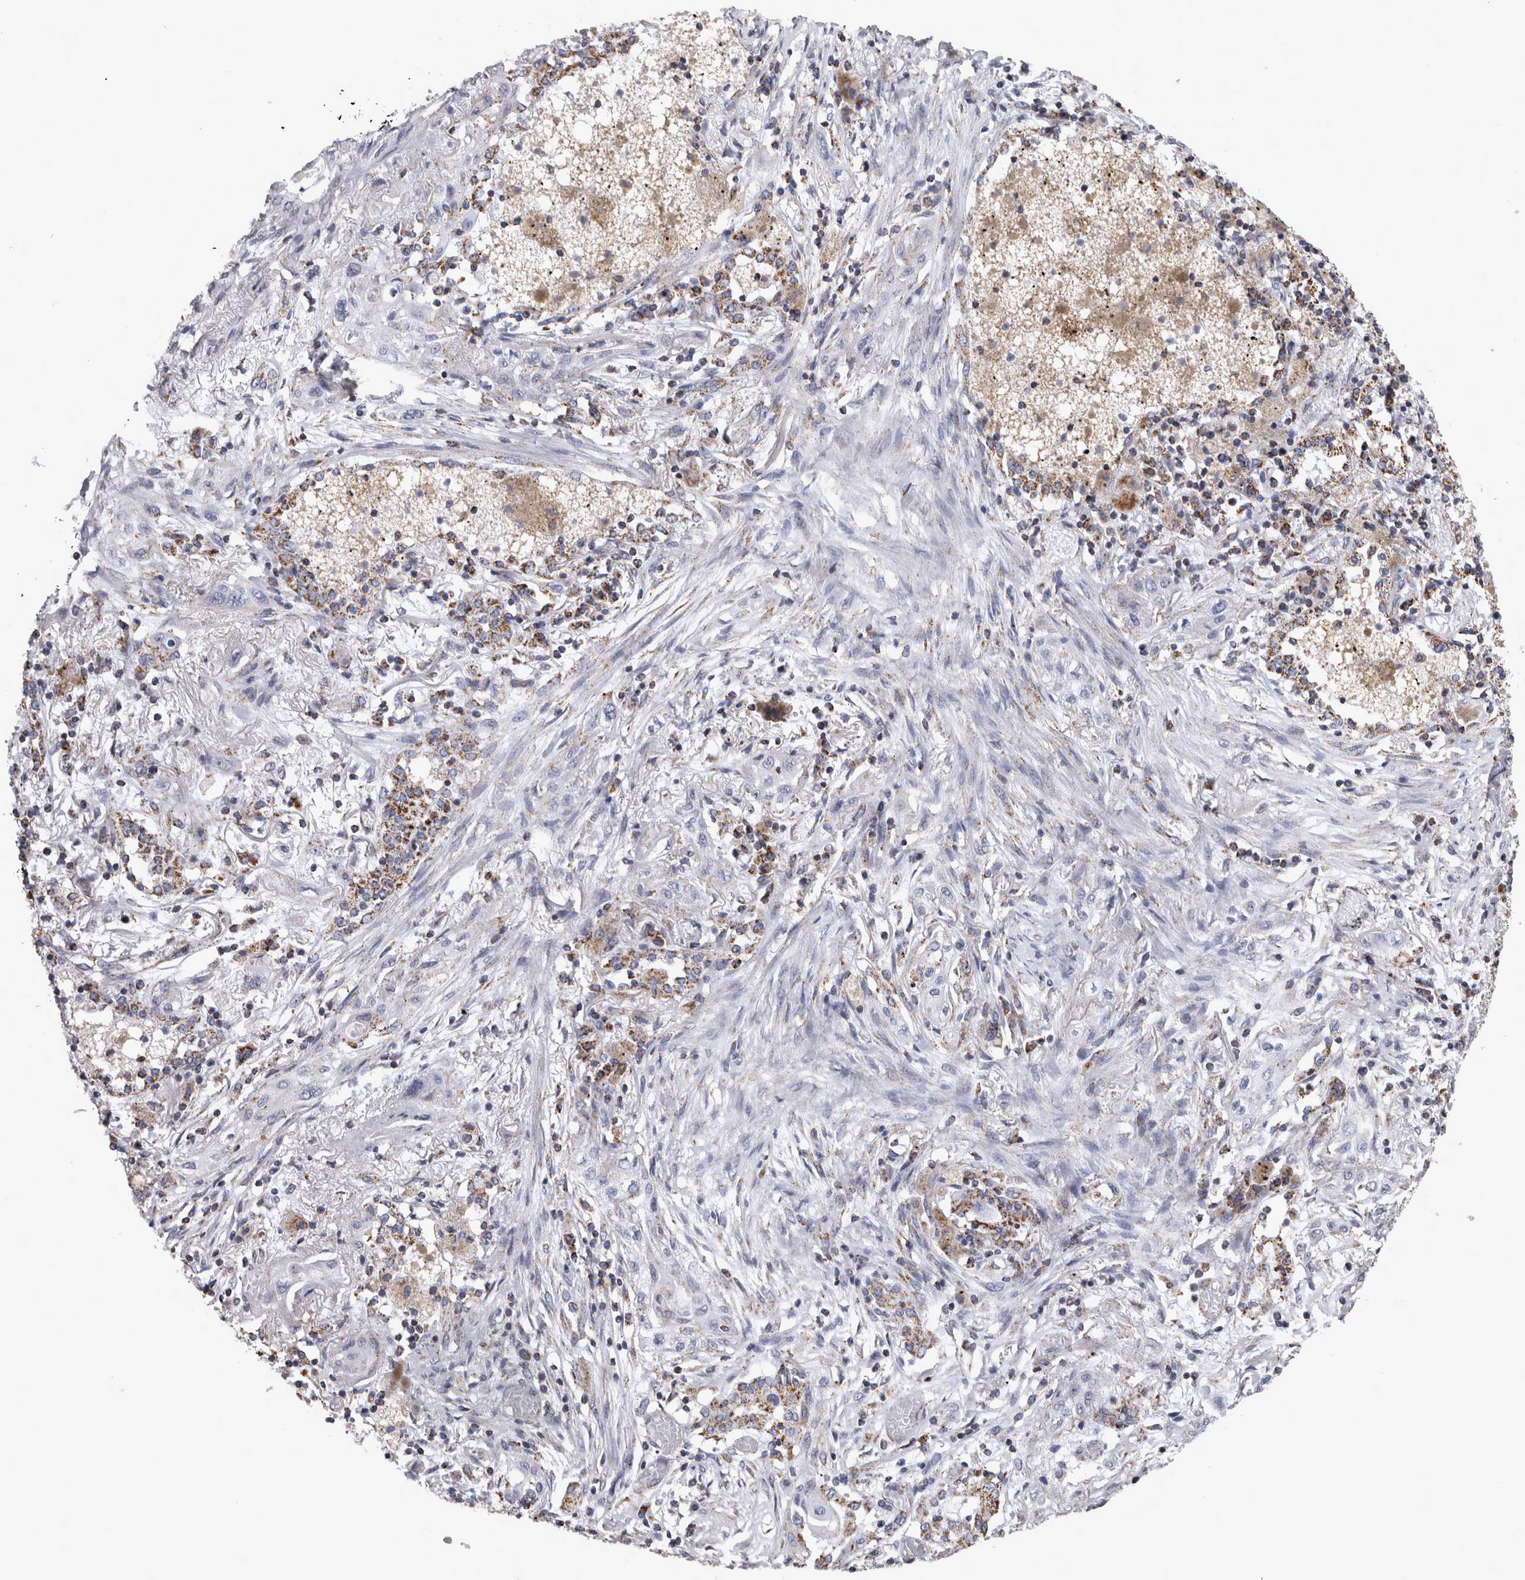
{"staining": {"intensity": "weak", "quantity": "<25%", "location": "cytoplasmic/membranous"}, "tissue": "lung cancer", "cell_type": "Tumor cells", "image_type": "cancer", "snomed": [{"axis": "morphology", "description": "Squamous cell carcinoma, NOS"}, {"axis": "topography", "description": "Lung"}], "caption": "DAB (3,3'-diaminobenzidine) immunohistochemical staining of human squamous cell carcinoma (lung) shows no significant expression in tumor cells.", "gene": "MDH2", "patient": {"sex": "female", "age": 47}}